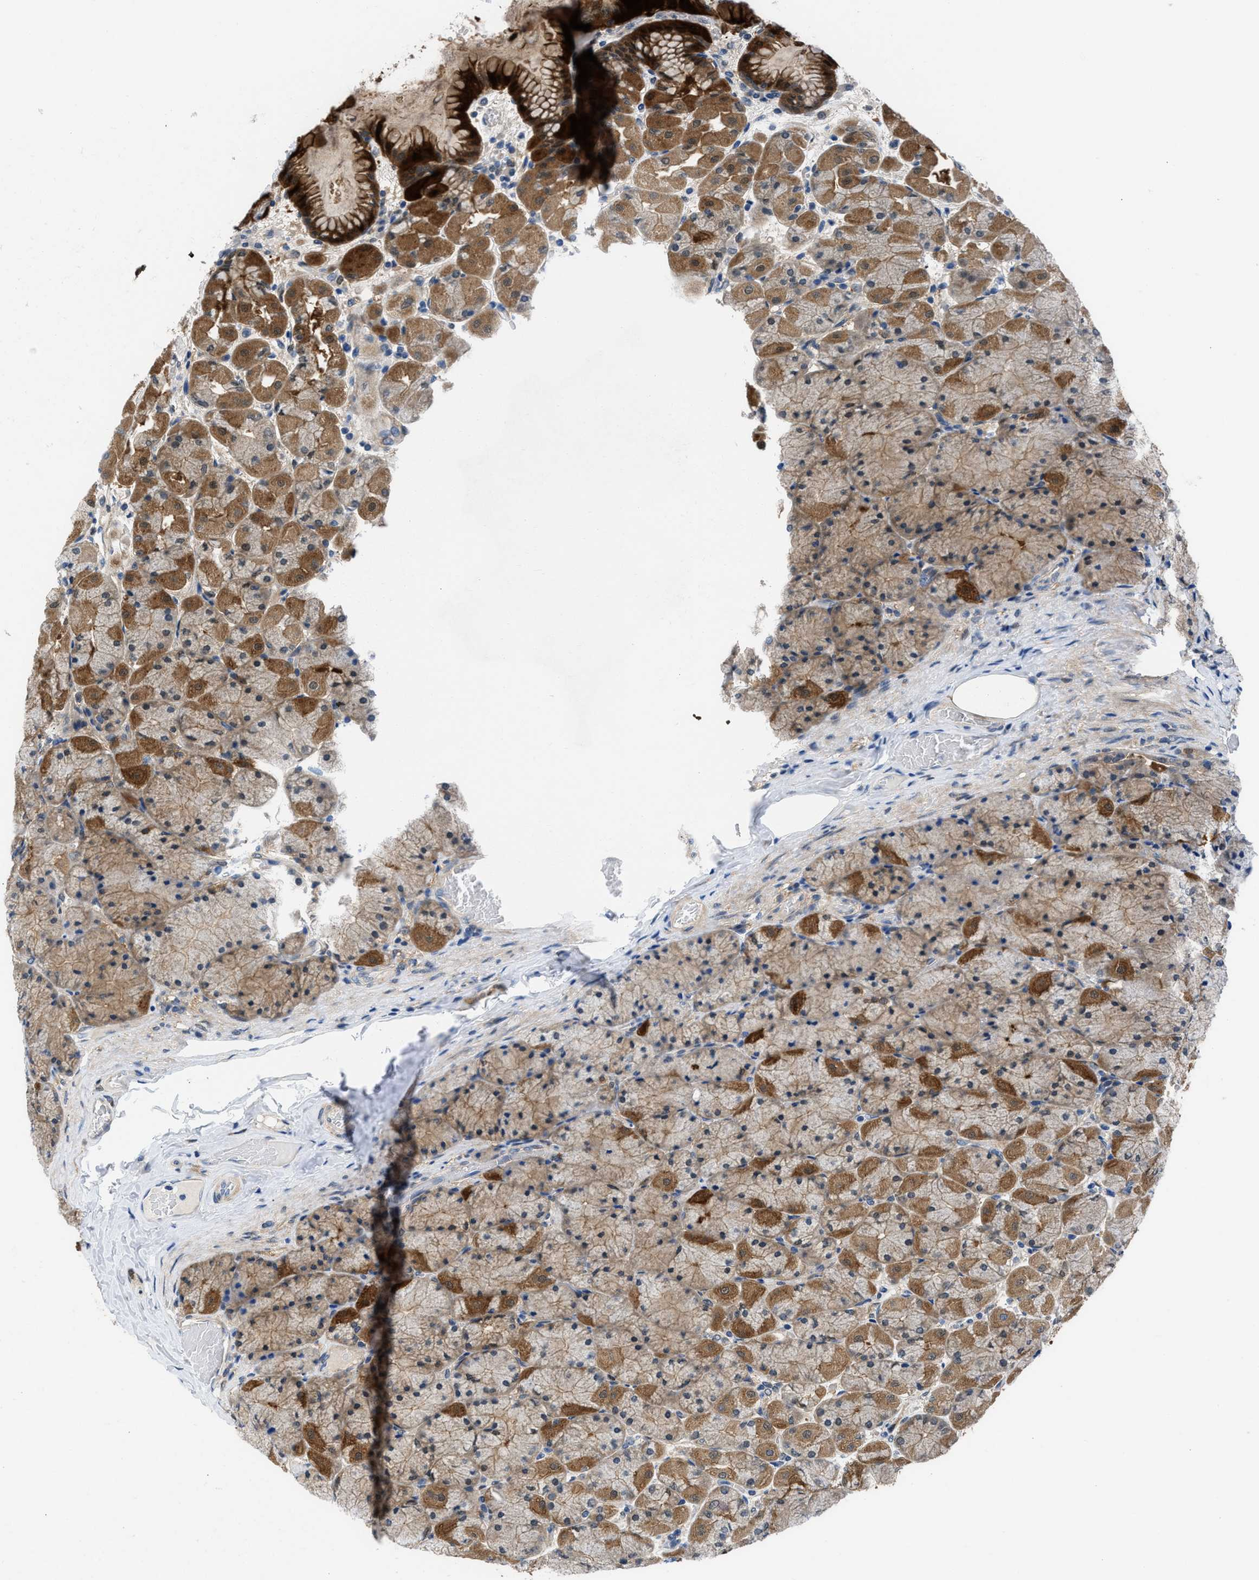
{"staining": {"intensity": "strong", "quantity": "25%-75%", "location": "cytoplasmic/membranous"}, "tissue": "stomach", "cell_type": "Glandular cells", "image_type": "normal", "snomed": [{"axis": "morphology", "description": "Normal tissue, NOS"}, {"axis": "topography", "description": "Stomach, upper"}], "caption": "Immunohistochemistry (IHC) micrograph of unremarkable stomach: human stomach stained using immunohistochemistry demonstrates high levels of strong protein expression localized specifically in the cytoplasmic/membranous of glandular cells, appearing as a cytoplasmic/membranous brown color.", "gene": "CBR1", "patient": {"sex": "female", "age": 56}}